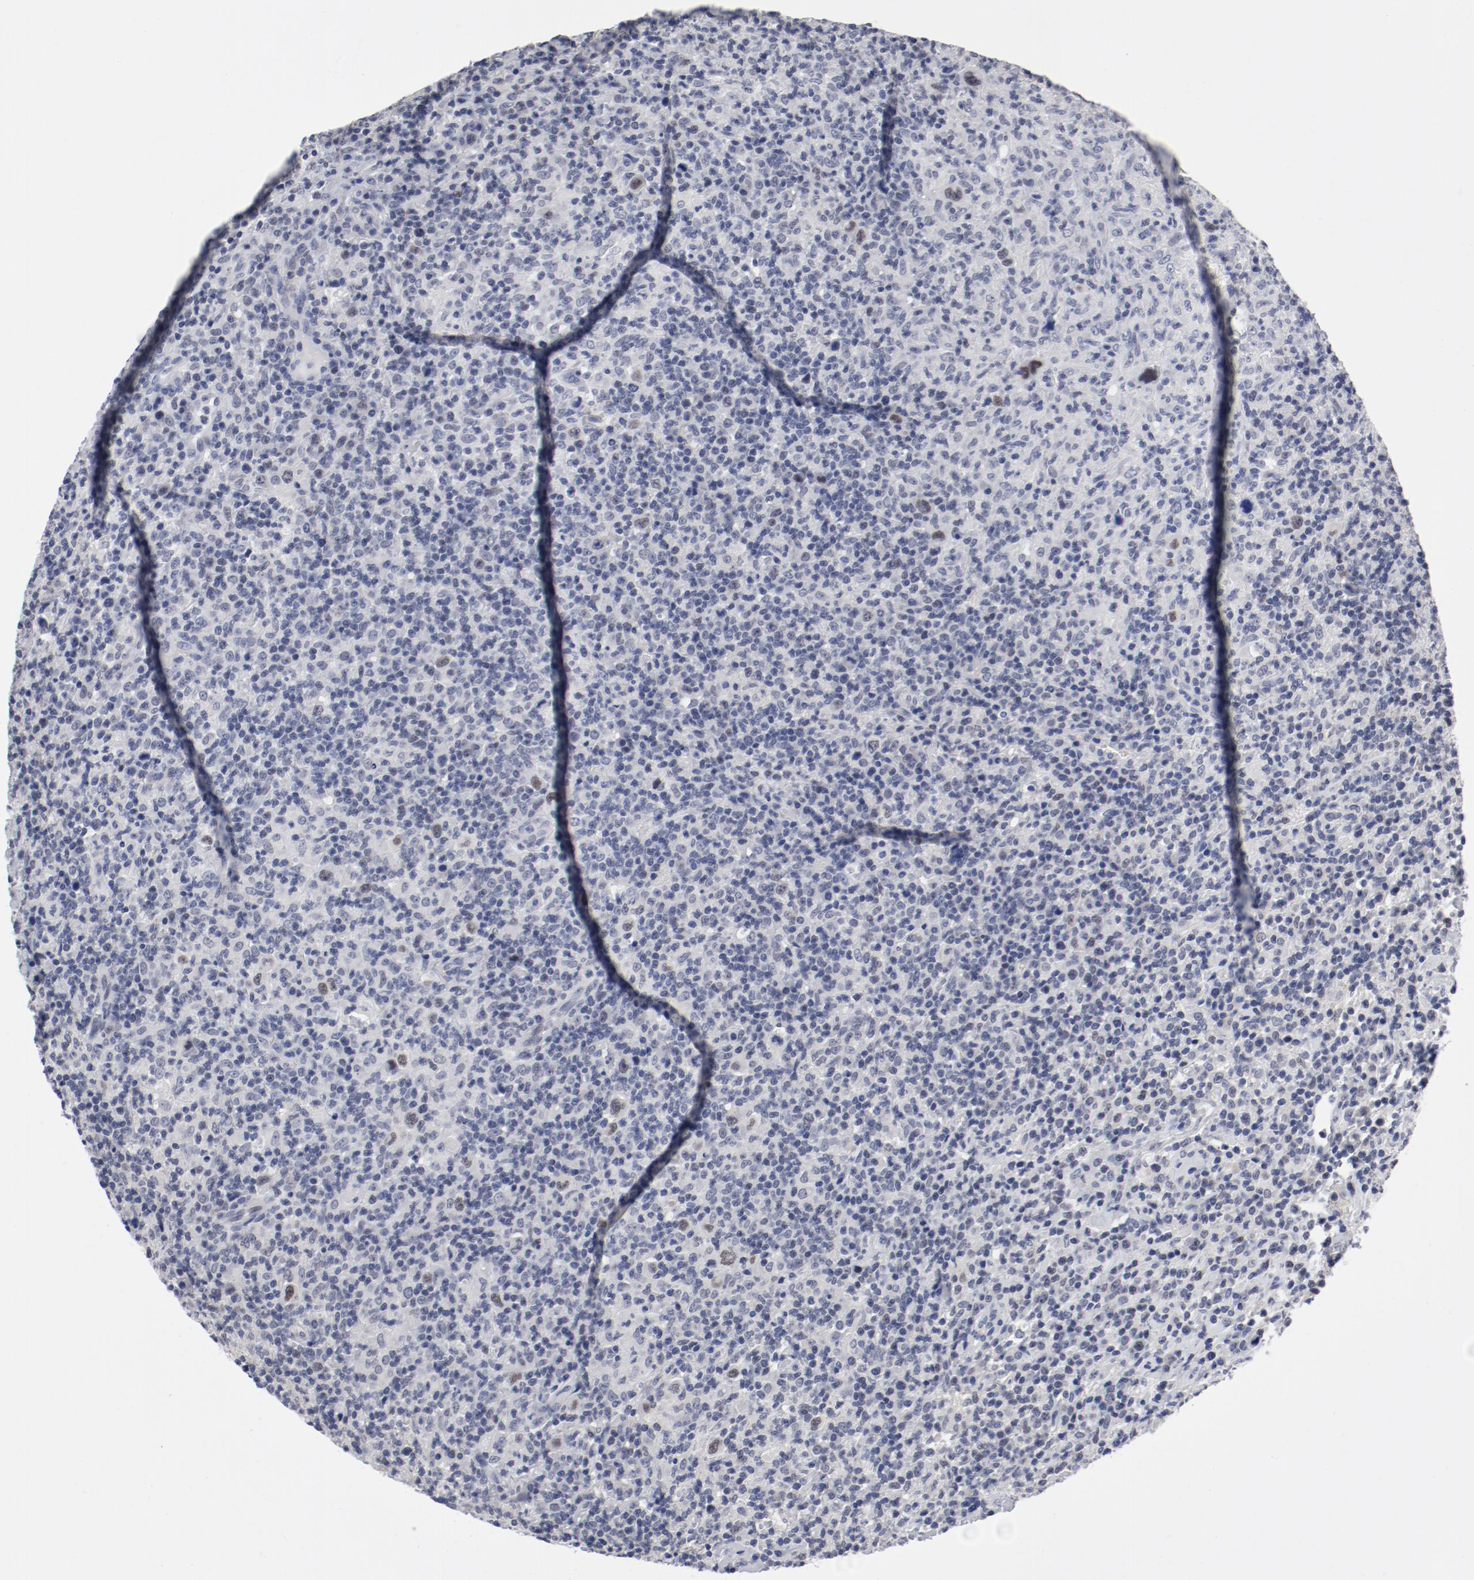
{"staining": {"intensity": "negative", "quantity": "none", "location": "none"}, "tissue": "lymphoma", "cell_type": "Tumor cells", "image_type": "cancer", "snomed": [{"axis": "morphology", "description": "Hodgkin's disease, NOS"}, {"axis": "topography", "description": "Lymph node"}], "caption": "The photomicrograph reveals no staining of tumor cells in Hodgkin's disease.", "gene": "ANKLE2", "patient": {"sex": "male", "age": 65}}